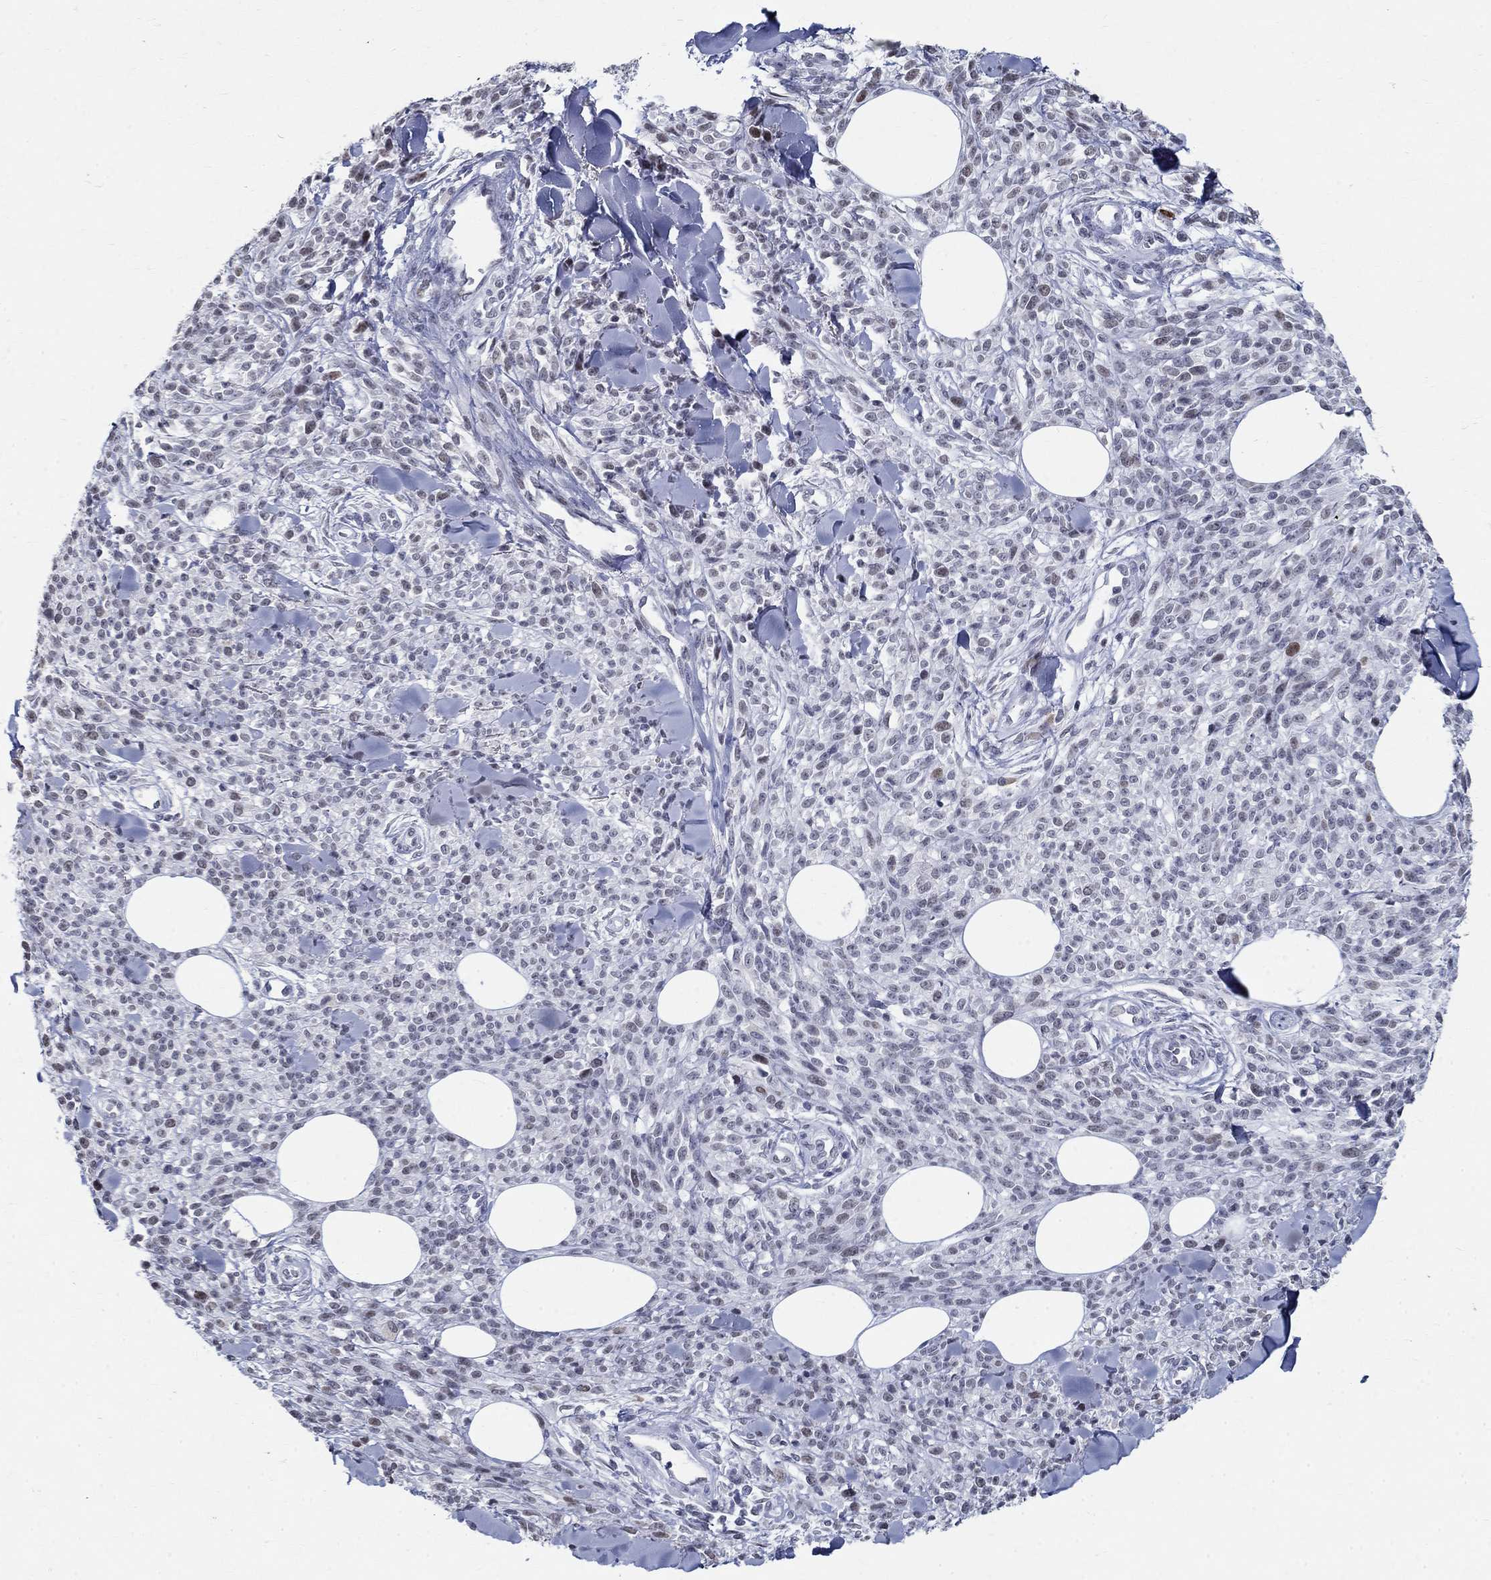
{"staining": {"intensity": "moderate", "quantity": "<25%", "location": "nuclear"}, "tissue": "melanoma", "cell_type": "Tumor cells", "image_type": "cancer", "snomed": [{"axis": "morphology", "description": "Malignant melanoma, NOS"}, {"axis": "topography", "description": "Skin"}, {"axis": "topography", "description": "Skin of trunk"}], "caption": "Human malignant melanoma stained with a protein marker reveals moderate staining in tumor cells.", "gene": "BHLHE22", "patient": {"sex": "male", "age": 74}}